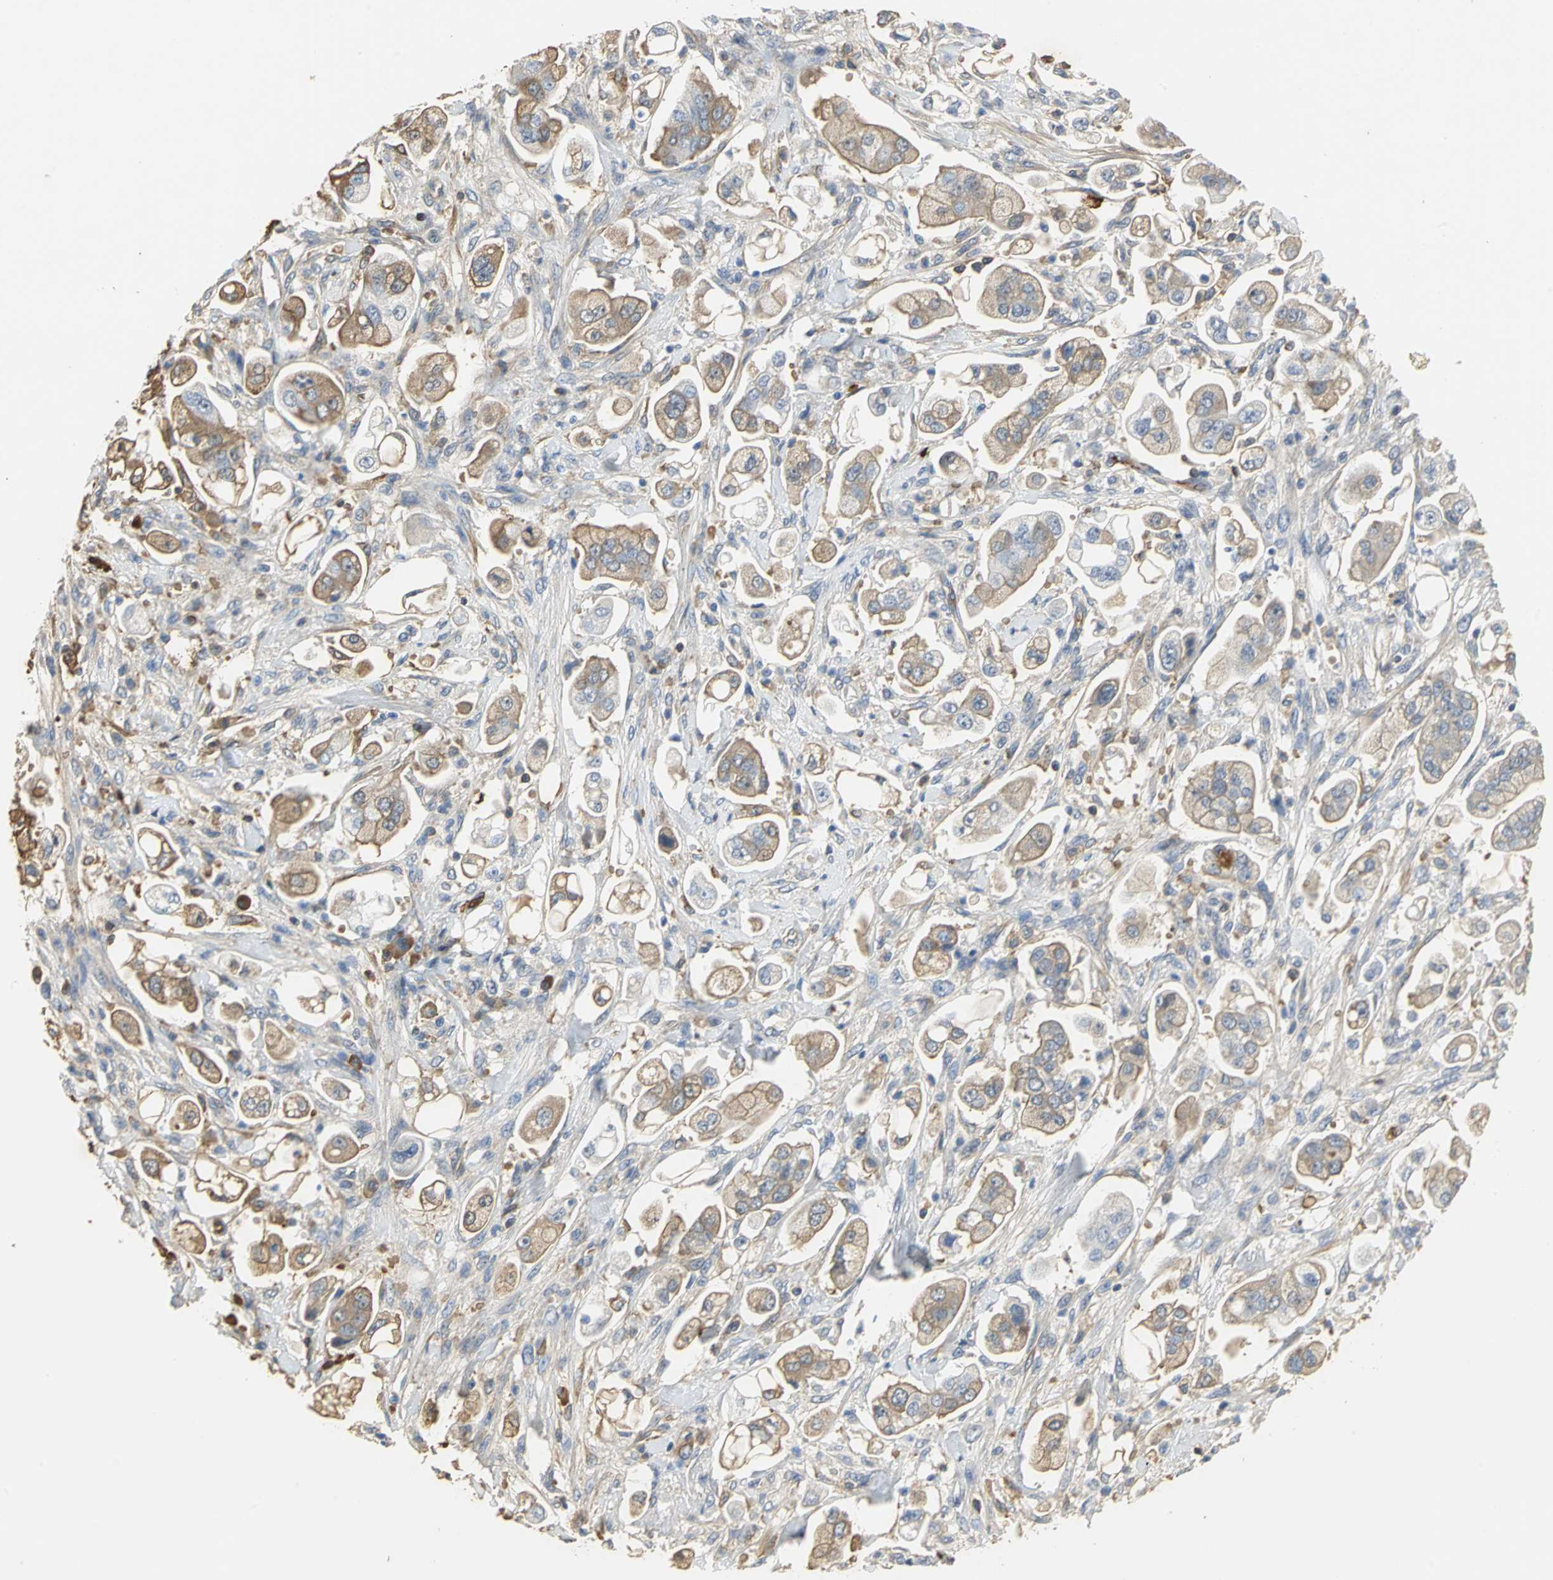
{"staining": {"intensity": "strong", "quantity": ">75%", "location": "cytoplasmic/membranous"}, "tissue": "stomach cancer", "cell_type": "Tumor cells", "image_type": "cancer", "snomed": [{"axis": "morphology", "description": "Adenocarcinoma, NOS"}, {"axis": "topography", "description": "Stomach"}], "caption": "The immunohistochemical stain highlights strong cytoplasmic/membranous expression in tumor cells of adenocarcinoma (stomach) tissue.", "gene": "TREM1", "patient": {"sex": "male", "age": 62}}